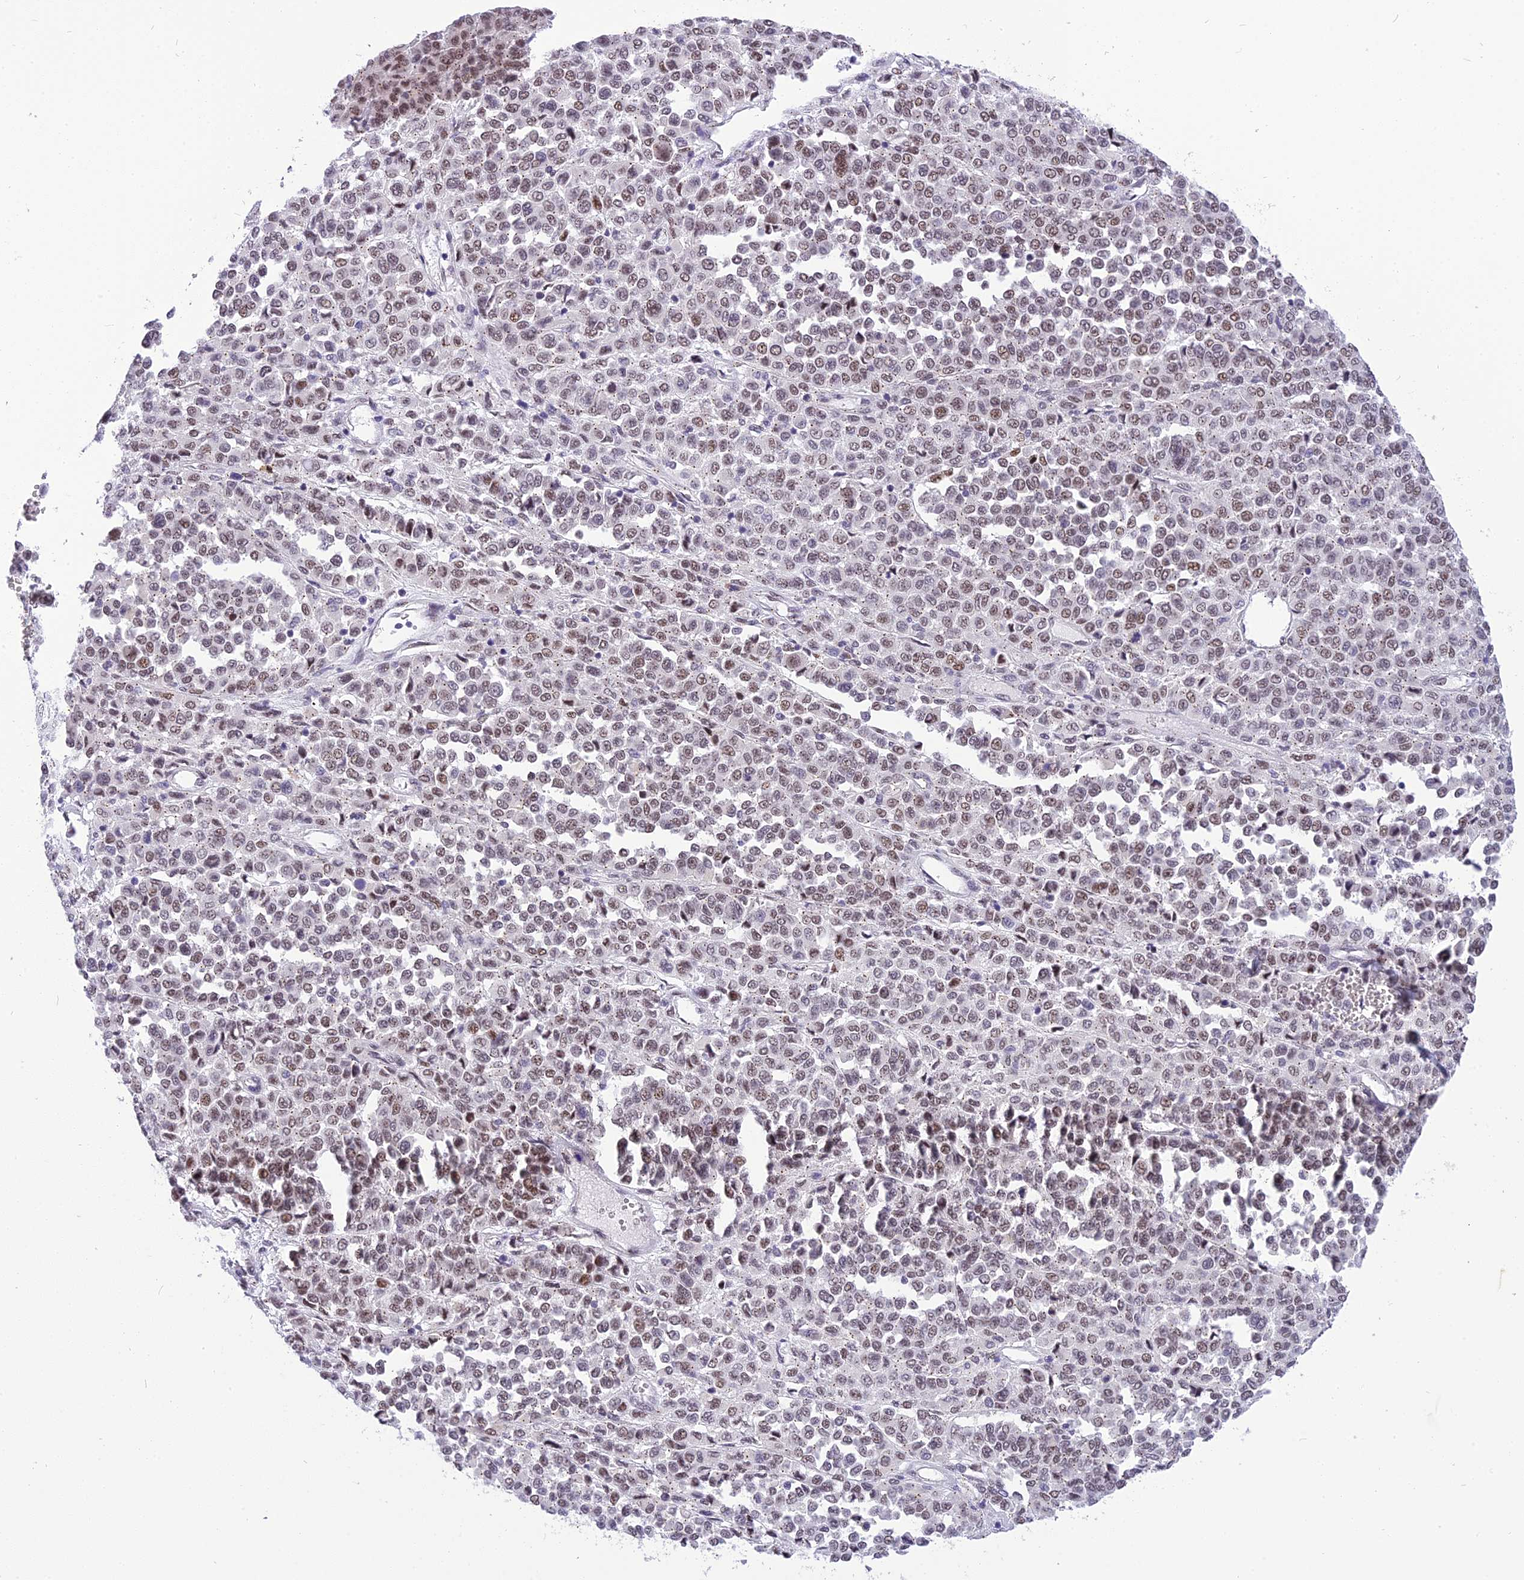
{"staining": {"intensity": "weak", "quantity": "25%-75%", "location": "nuclear"}, "tissue": "melanoma", "cell_type": "Tumor cells", "image_type": "cancer", "snomed": [{"axis": "morphology", "description": "Malignant melanoma, Metastatic site"}, {"axis": "topography", "description": "Pancreas"}], "caption": "High-power microscopy captured an immunohistochemistry histopathology image of malignant melanoma (metastatic site), revealing weak nuclear expression in approximately 25%-75% of tumor cells.", "gene": "IRF2BP1", "patient": {"sex": "female", "age": 30}}